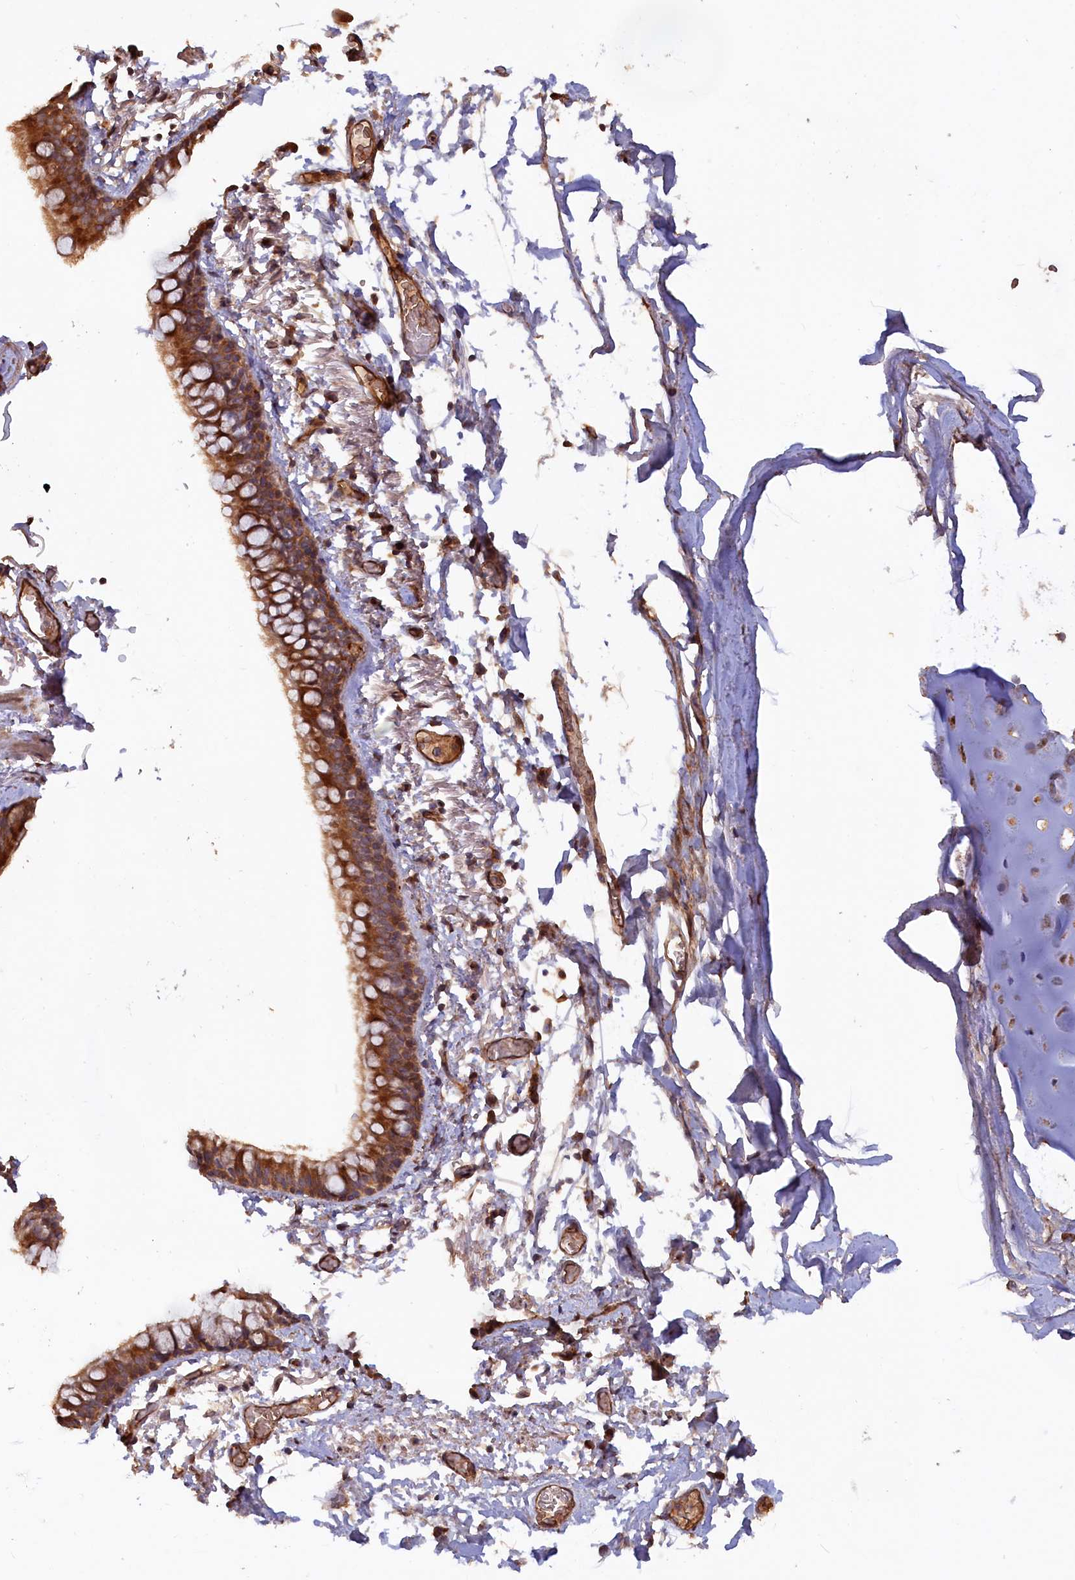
{"staining": {"intensity": "moderate", "quantity": ">75%", "location": "cytoplasmic/membranous"}, "tissue": "bronchus", "cell_type": "Respiratory epithelial cells", "image_type": "normal", "snomed": [{"axis": "morphology", "description": "Normal tissue, NOS"}, {"axis": "topography", "description": "Cartilage tissue"}], "caption": "The histopathology image demonstrates a brown stain indicating the presence of a protein in the cytoplasmic/membranous of respiratory epithelial cells in bronchus. (brown staining indicates protein expression, while blue staining denotes nuclei).", "gene": "GREB1L", "patient": {"sex": "male", "age": 63}}